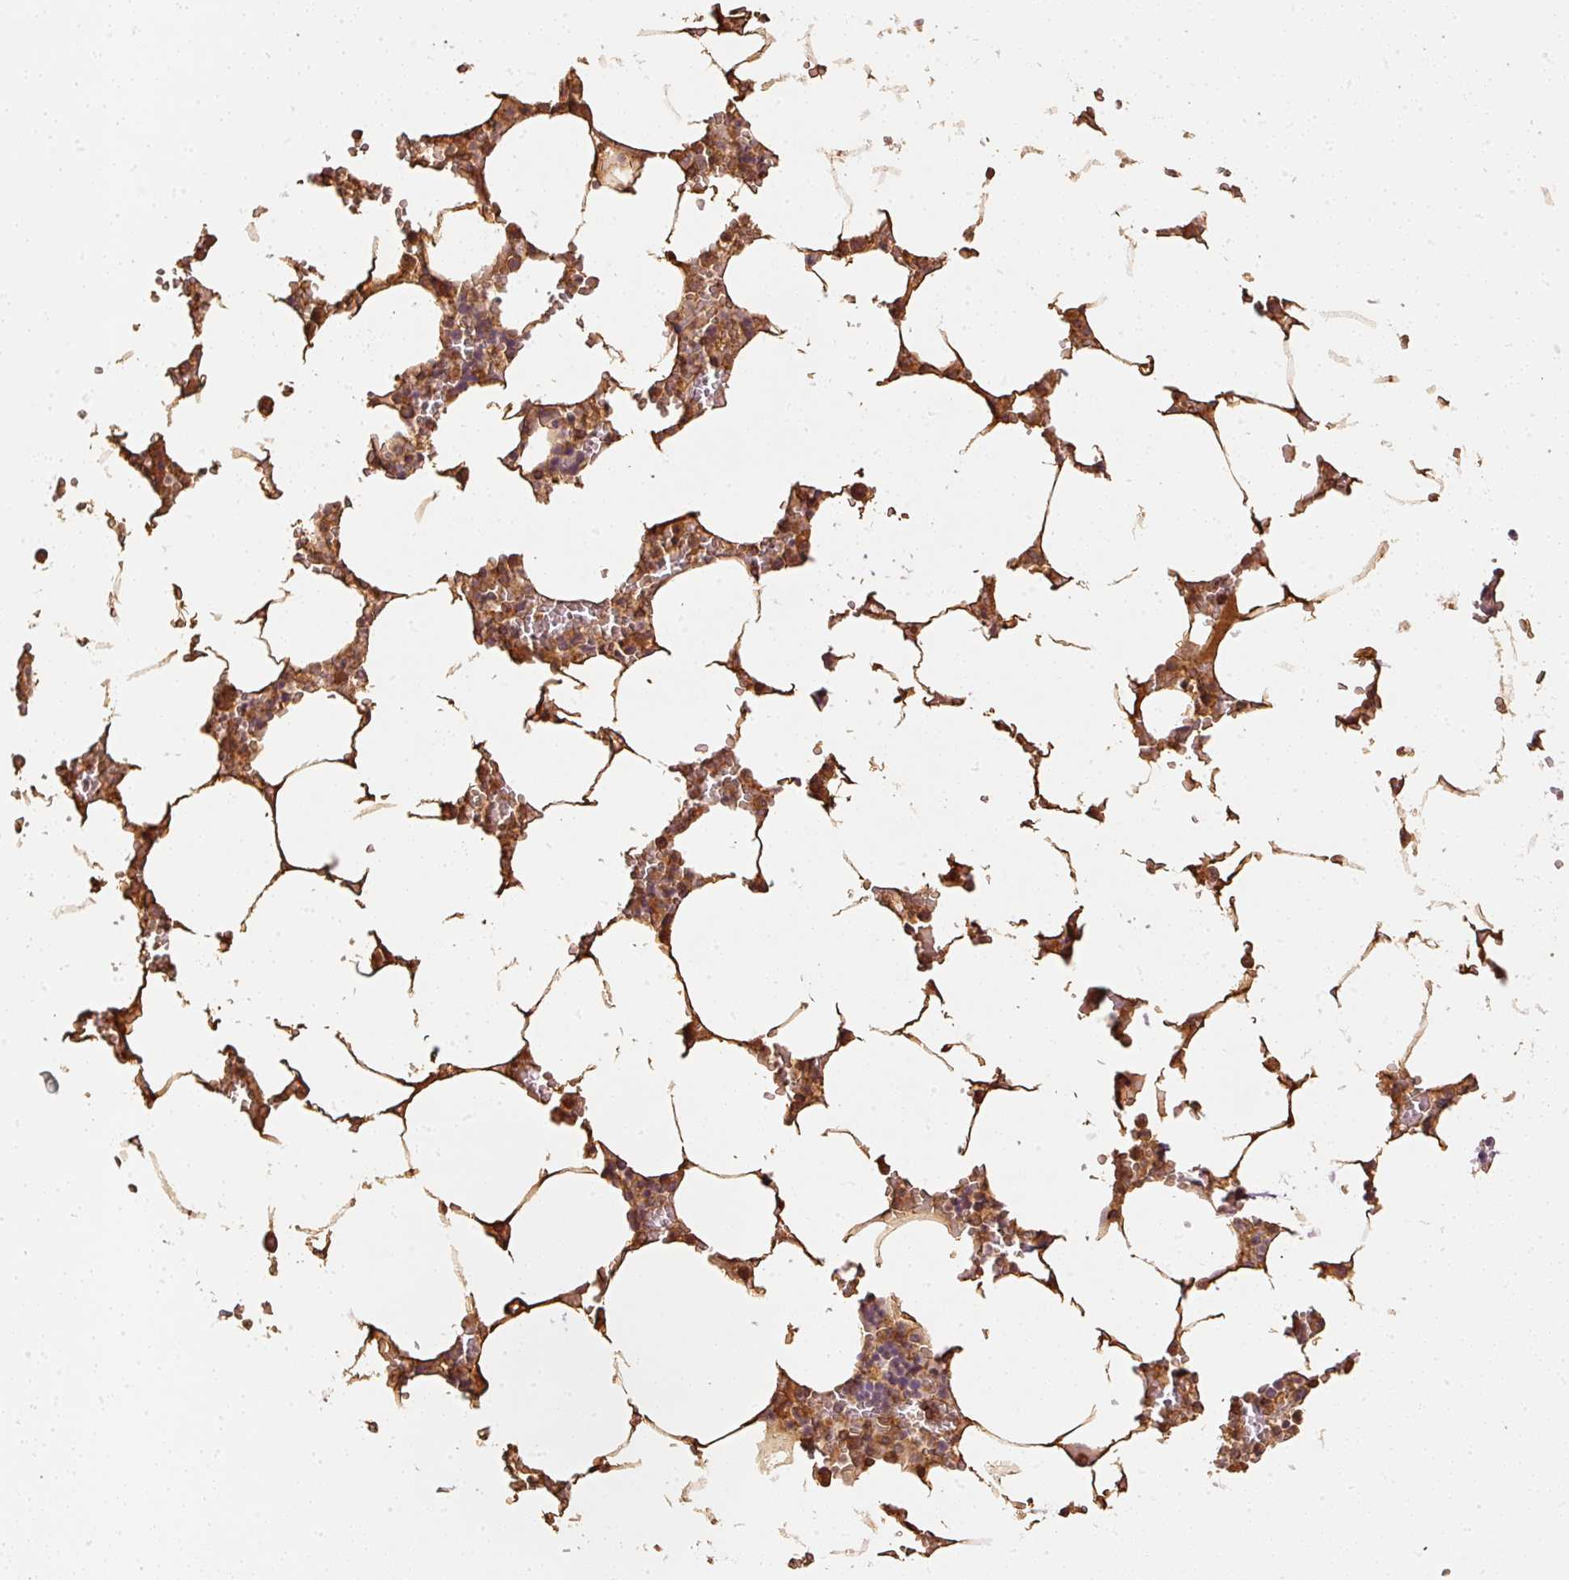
{"staining": {"intensity": "moderate", "quantity": "25%-75%", "location": "cytoplasmic/membranous"}, "tissue": "bone marrow", "cell_type": "Hematopoietic cells", "image_type": "normal", "snomed": [{"axis": "morphology", "description": "Normal tissue, NOS"}, {"axis": "topography", "description": "Bone marrow"}], "caption": "DAB immunohistochemical staining of unremarkable human bone marrow displays moderate cytoplasmic/membranous protein positivity in about 25%-75% of hematopoietic cells. Ihc stains the protein of interest in brown and the nuclei are stained blue.", "gene": "EVL", "patient": {"sex": "male", "age": 70}}